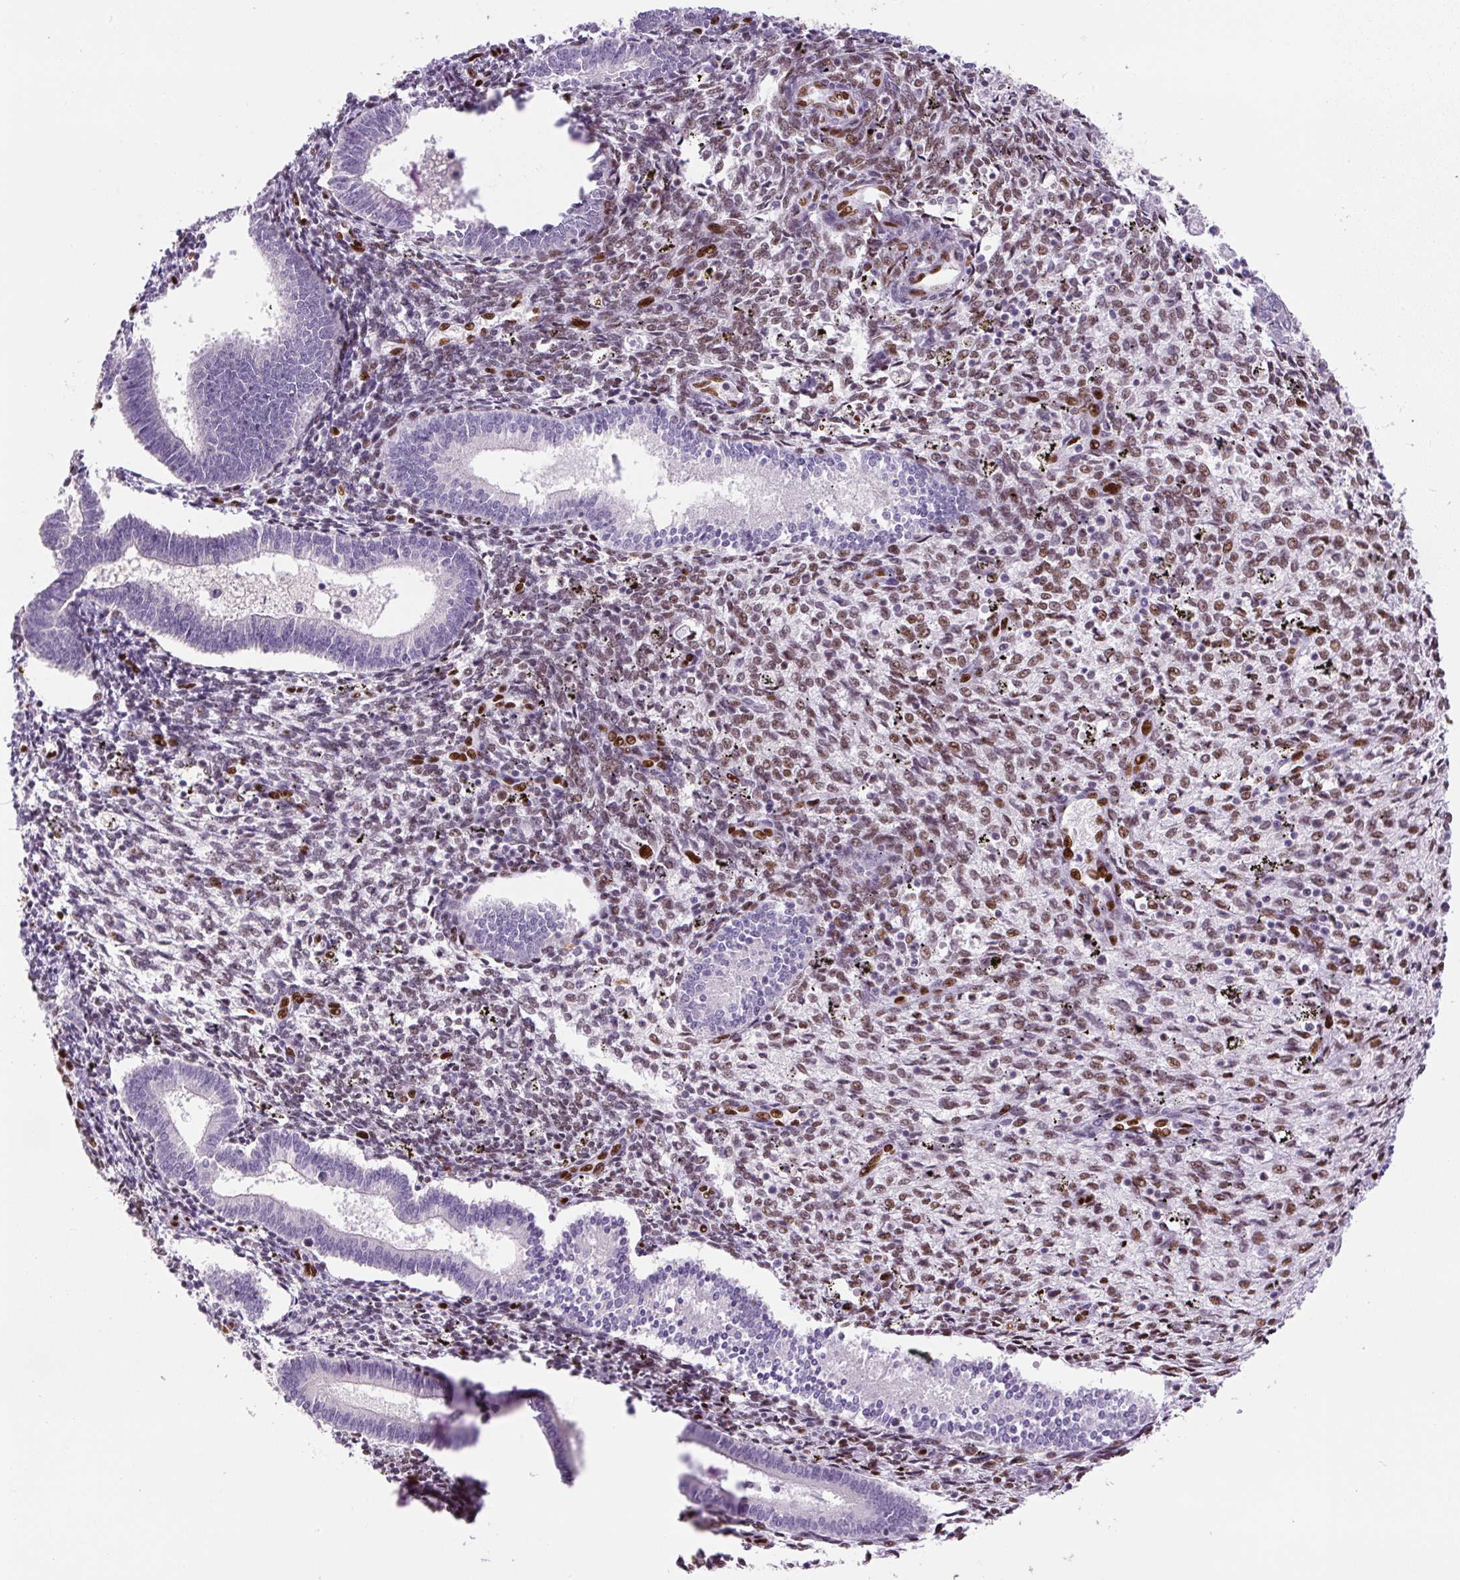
{"staining": {"intensity": "strong", "quantity": ">75%", "location": "nuclear"}, "tissue": "endometrium", "cell_type": "Cells in endometrial stroma", "image_type": "normal", "snomed": [{"axis": "morphology", "description": "Normal tissue, NOS"}, {"axis": "topography", "description": "Endometrium"}], "caption": "Immunohistochemical staining of normal endometrium exhibits strong nuclear protein expression in approximately >75% of cells in endometrial stroma. (IHC, brightfield microscopy, high magnification).", "gene": "ZEB1", "patient": {"sex": "female", "age": 41}}